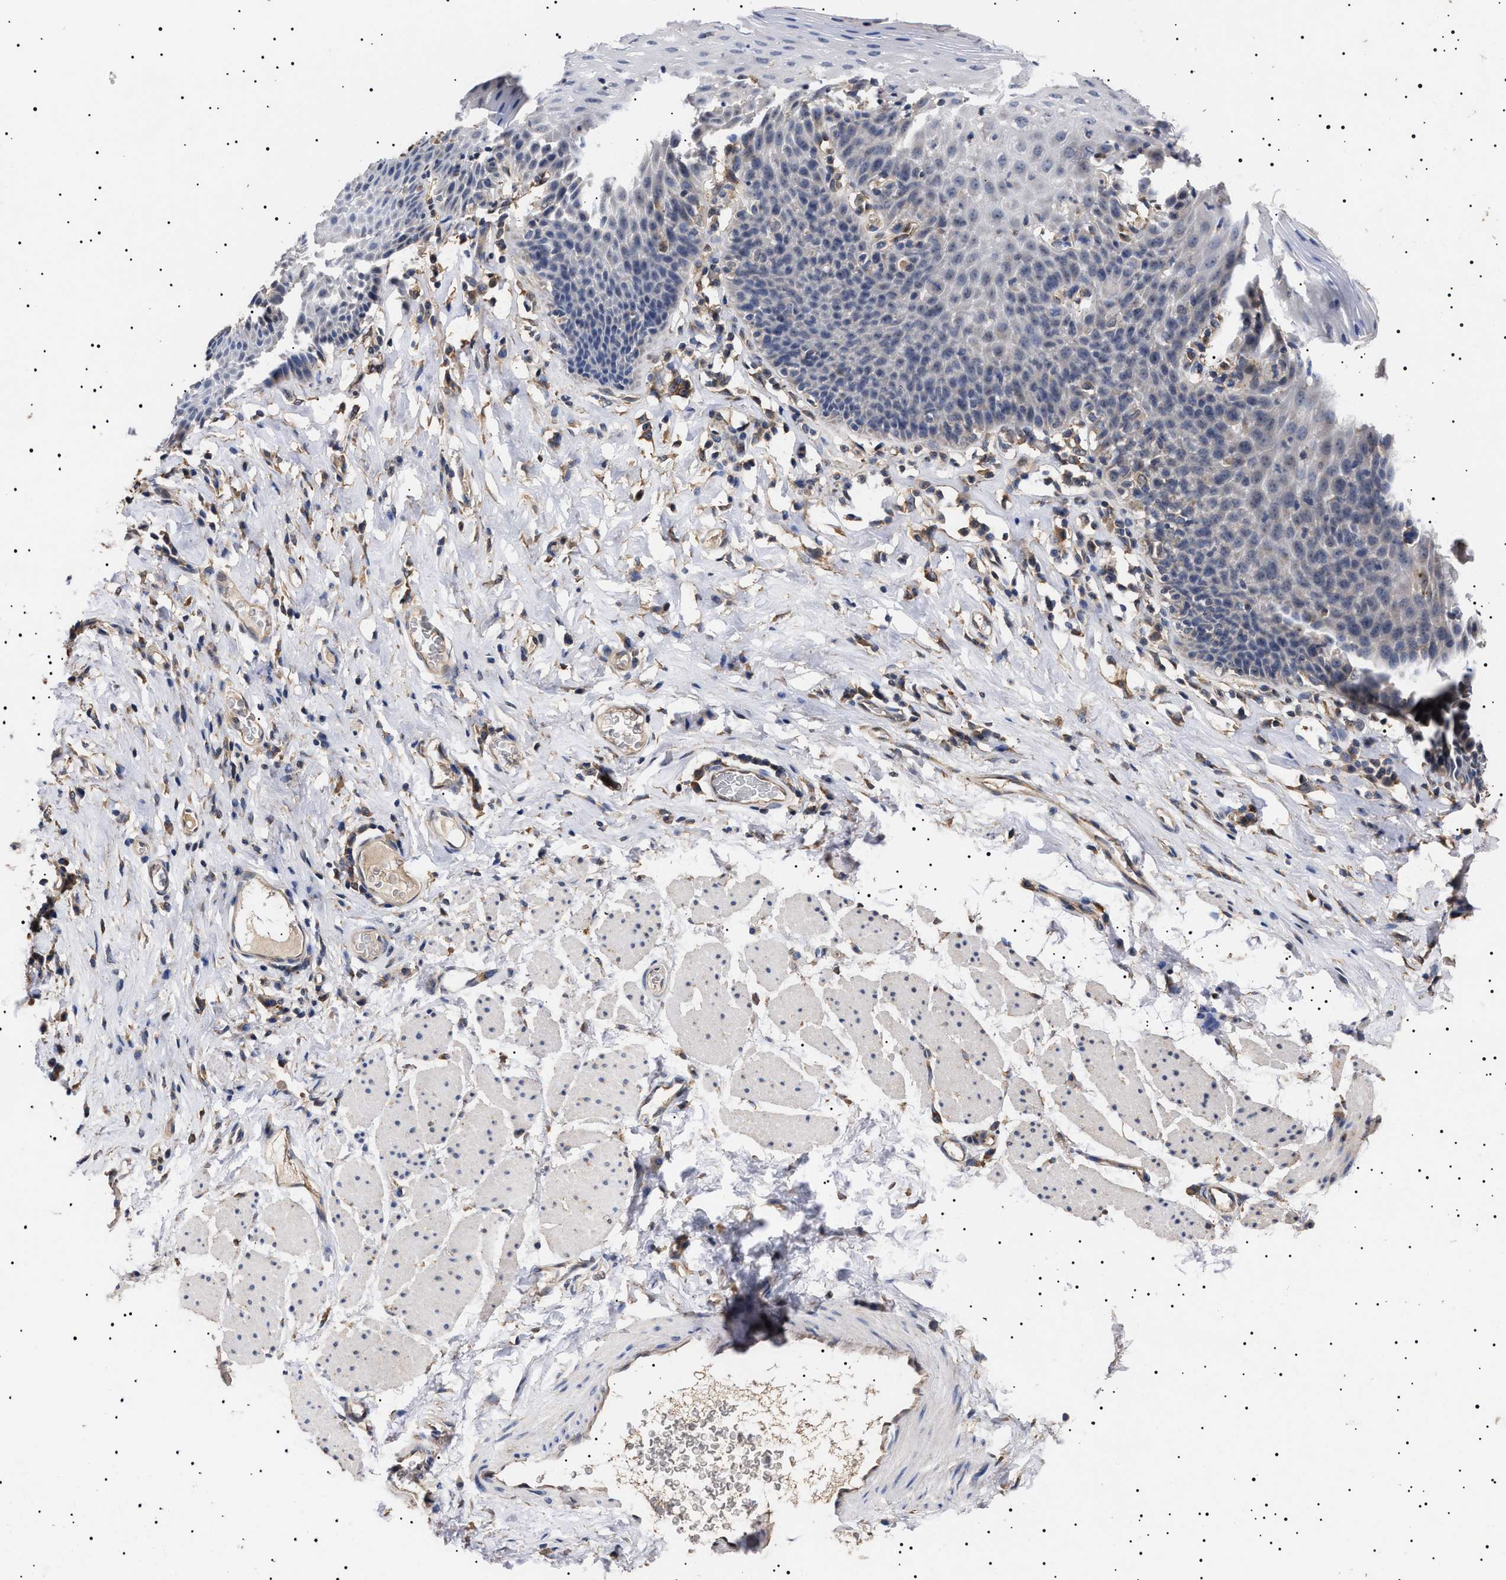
{"staining": {"intensity": "negative", "quantity": "none", "location": "none"}, "tissue": "esophagus", "cell_type": "Squamous epithelial cells", "image_type": "normal", "snomed": [{"axis": "morphology", "description": "Normal tissue, NOS"}, {"axis": "topography", "description": "Esophagus"}], "caption": "Esophagus stained for a protein using IHC shows no staining squamous epithelial cells.", "gene": "KRBA1", "patient": {"sex": "female", "age": 61}}